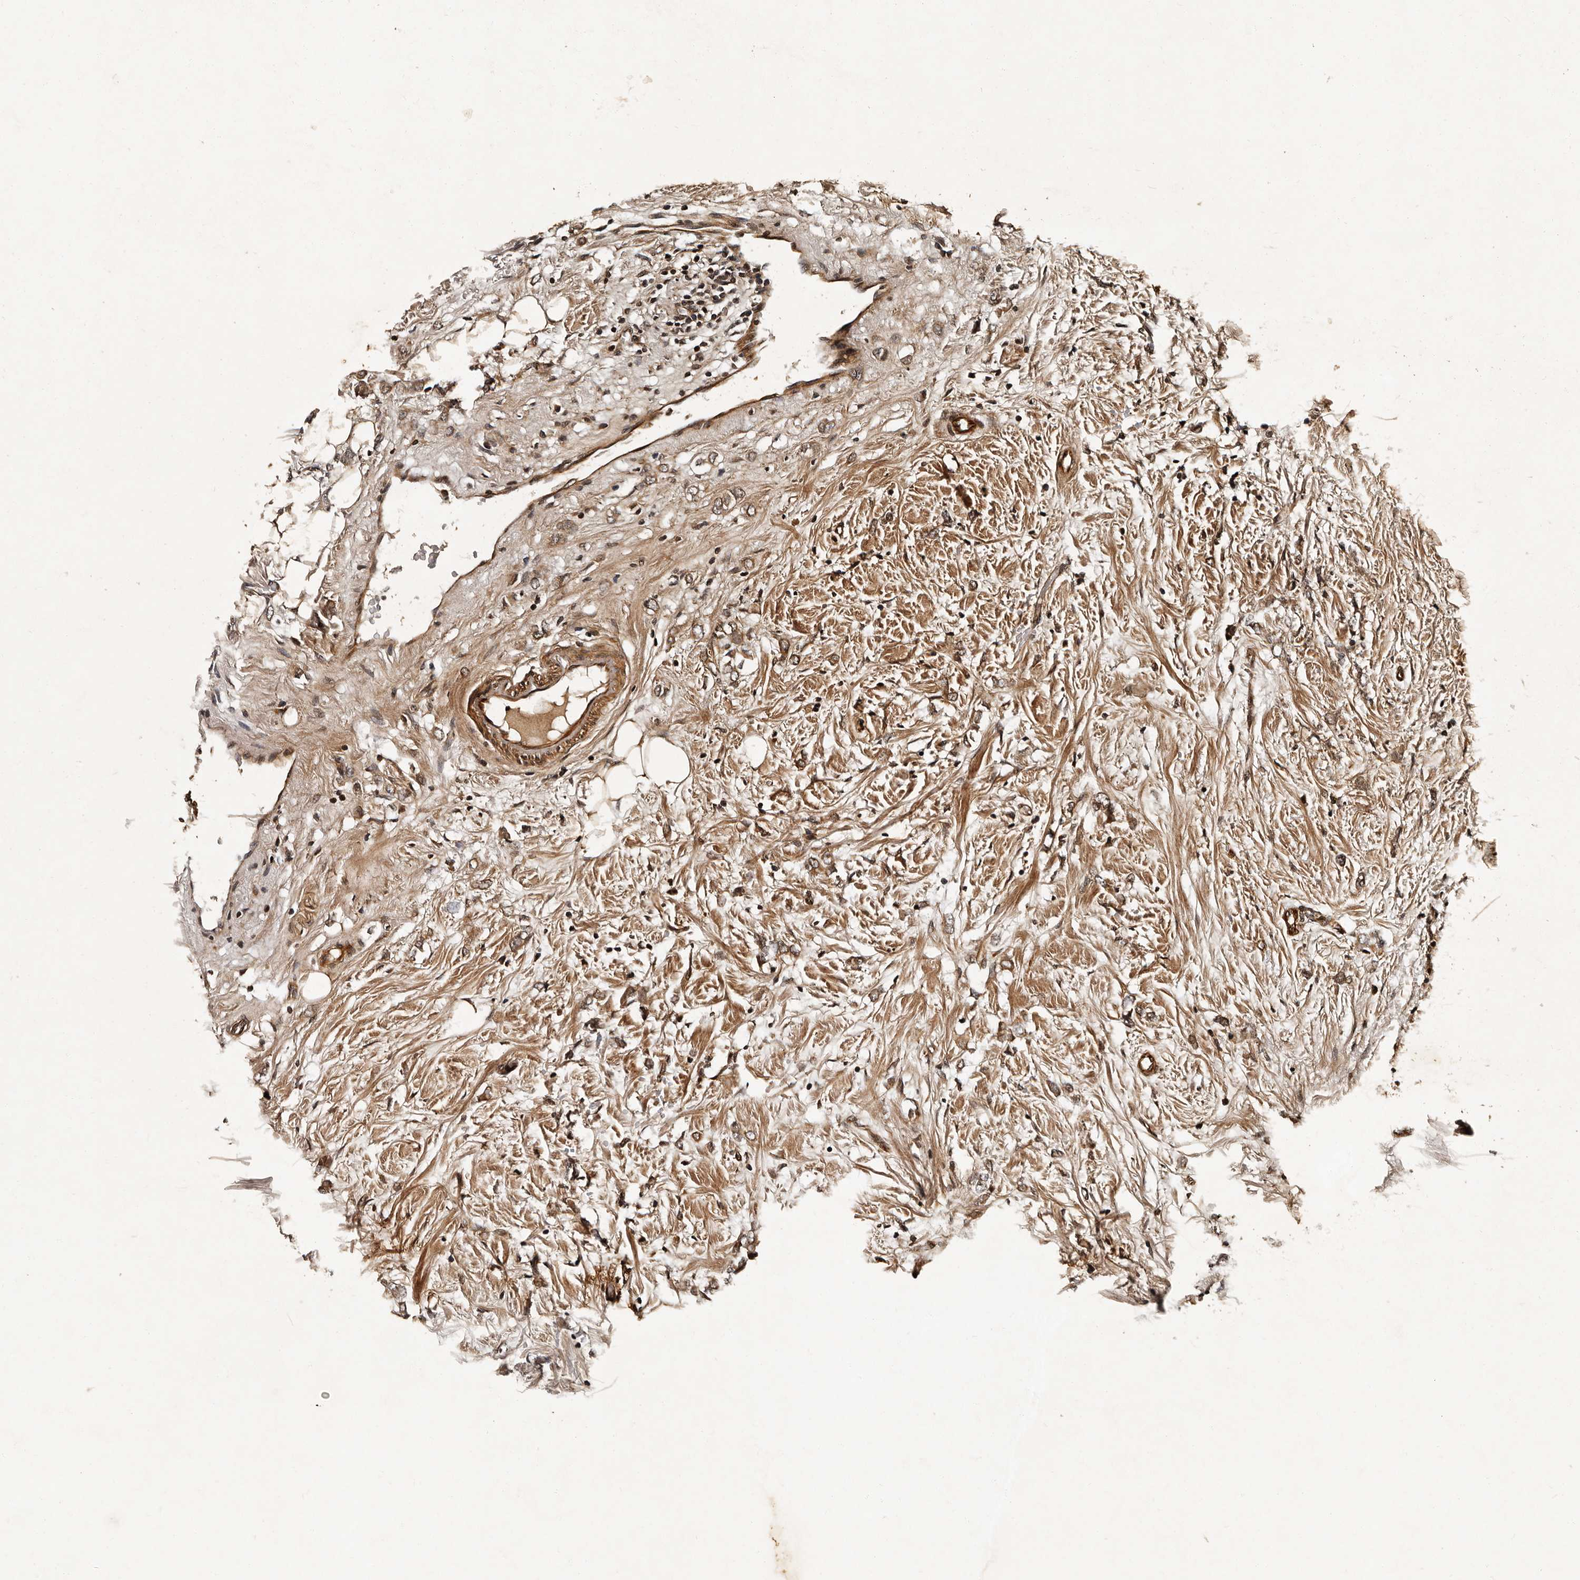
{"staining": {"intensity": "moderate", "quantity": ">75%", "location": "cytoplasmic/membranous,nuclear"}, "tissue": "breast cancer", "cell_type": "Tumor cells", "image_type": "cancer", "snomed": [{"axis": "morphology", "description": "Normal tissue, NOS"}, {"axis": "morphology", "description": "Lobular carcinoma"}, {"axis": "topography", "description": "Breast"}], "caption": "Immunohistochemistry (DAB (3,3'-diaminobenzidine)) staining of breast cancer (lobular carcinoma) demonstrates moderate cytoplasmic/membranous and nuclear protein expression in about >75% of tumor cells.", "gene": "CPNE3", "patient": {"sex": "female", "age": 47}}